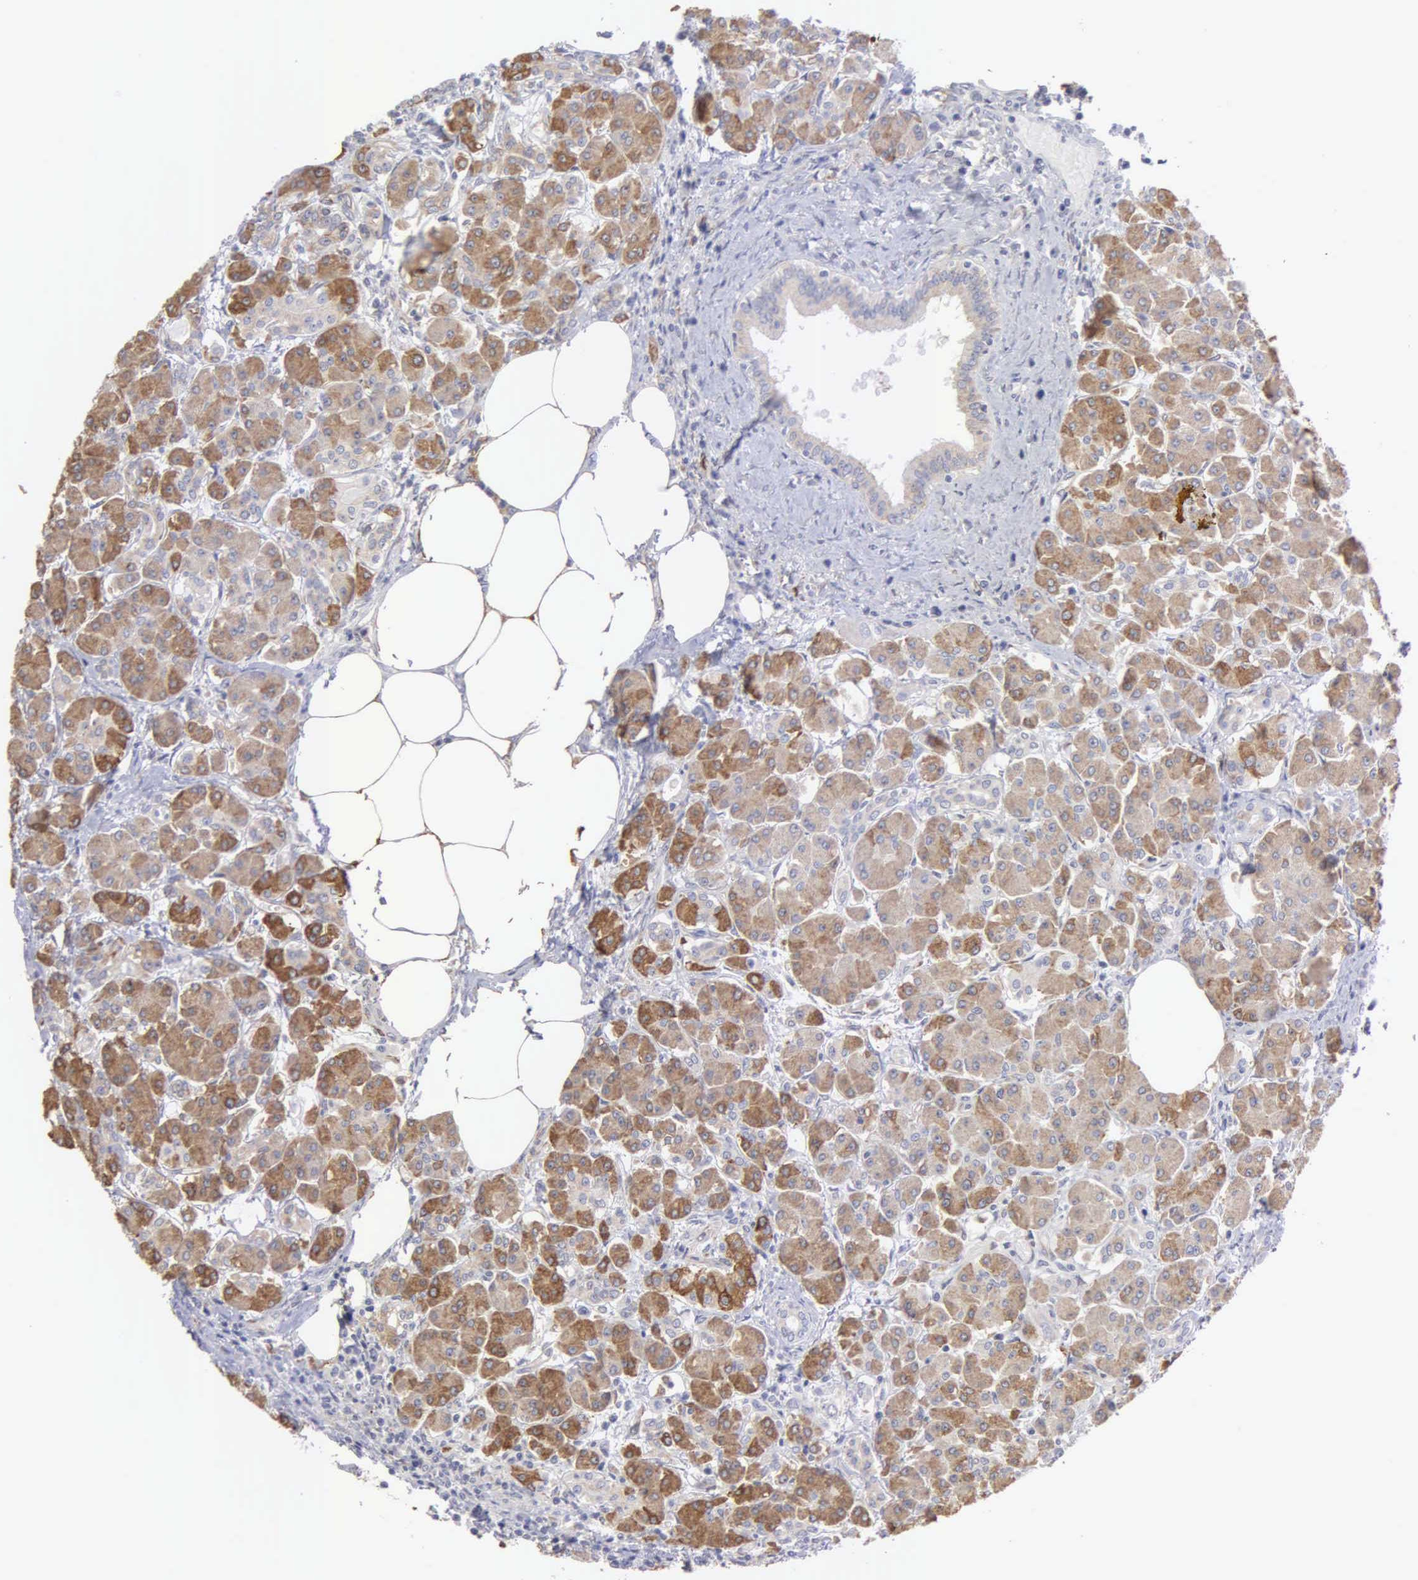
{"staining": {"intensity": "moderate", "quantity": "25%-75%", "location": "cytoplasmic/membranous"}, "tissue": "pancreas", "cell_type": "Exocrine glandular cells", "image_type": "normal", "snomed": [{"axis": "morphology", "description": "Normal tissue, NOS"}, {"axis": "topography", "description": "Pancreas"}], "caption": "Pancreas stained for a protein (brown) demonstrates moderate cytoplasmic/membranous positive staining in approximately 25%-75% of exocrine glandular cells.", "gene": "LIN52", "patient": {"sex": "female", "age": 73}}